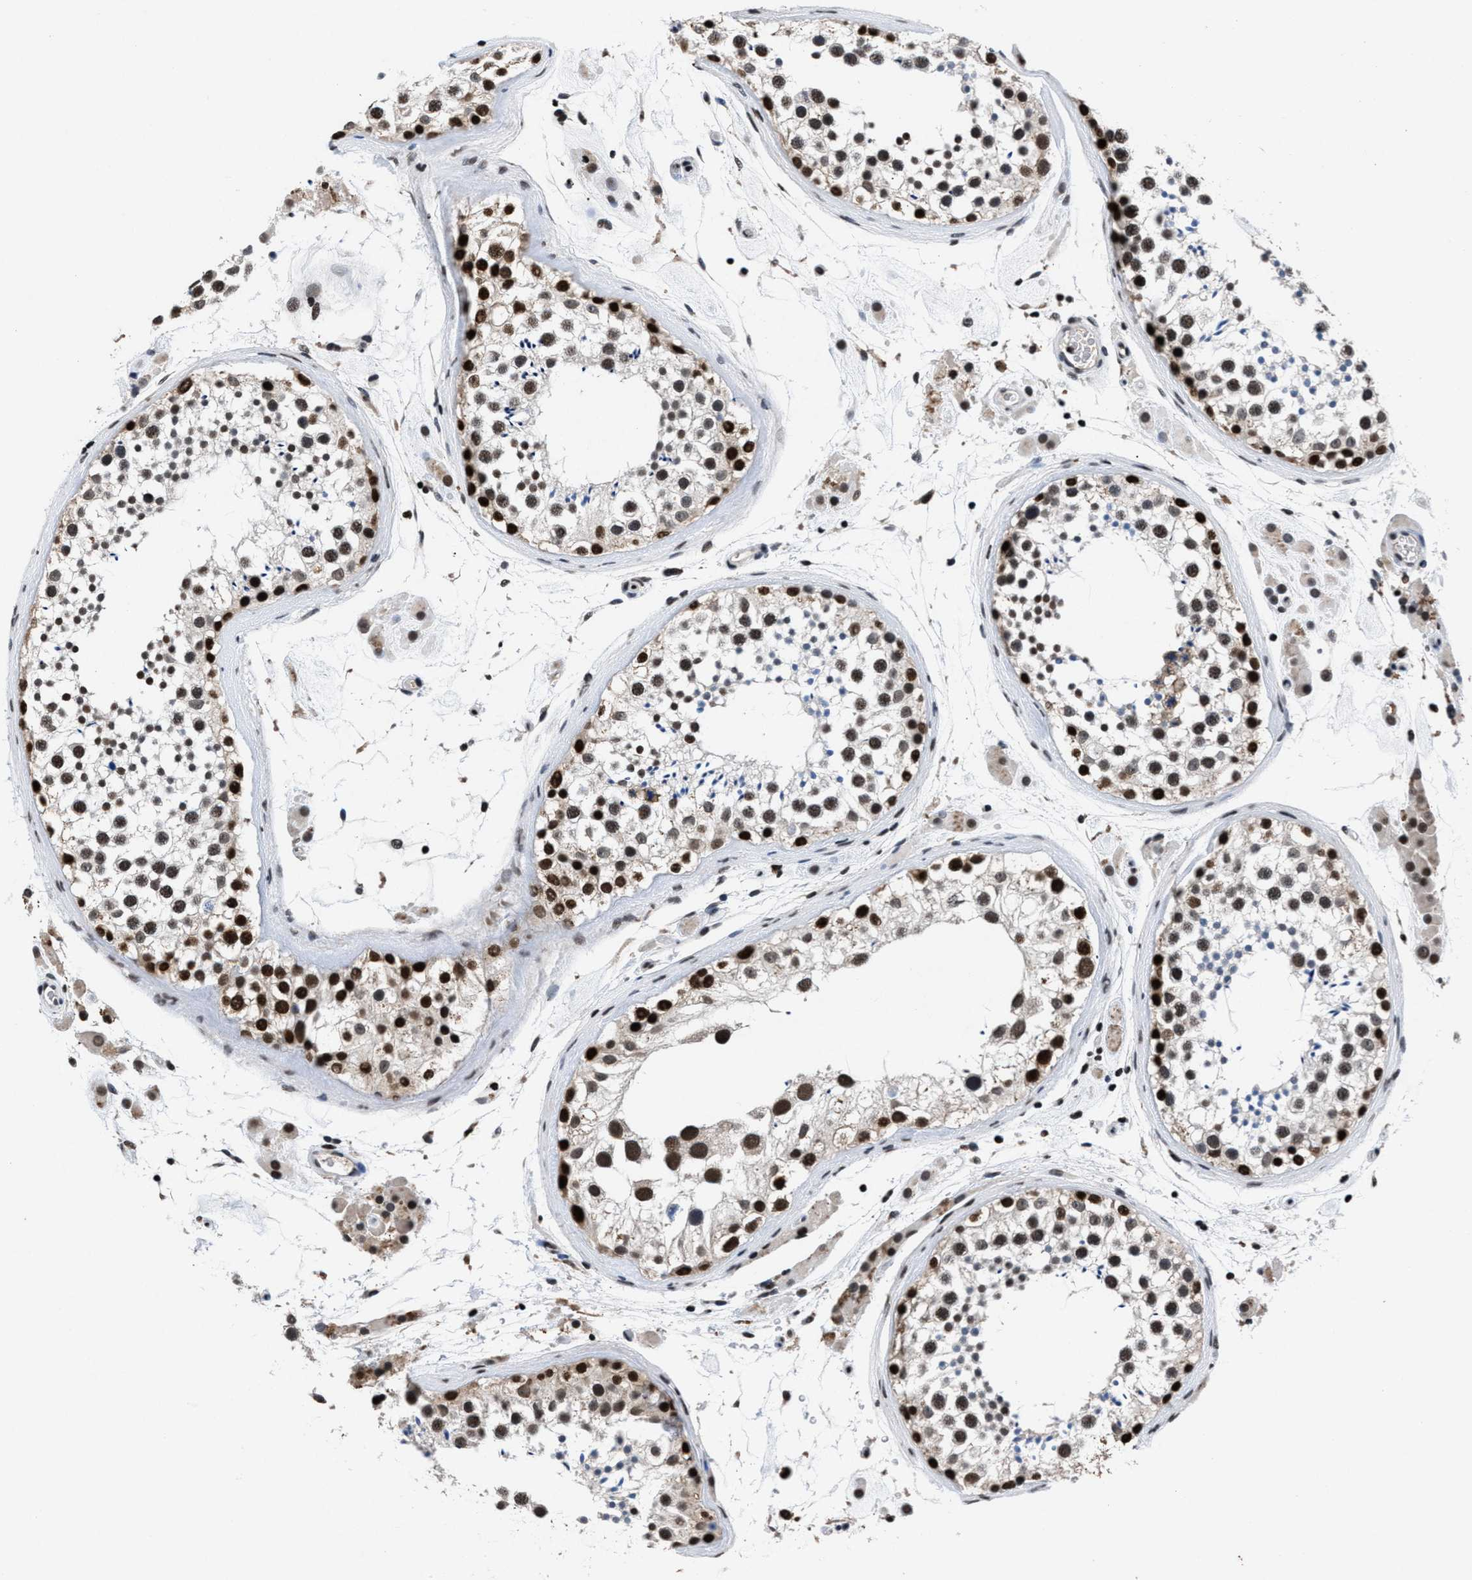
{"staining": {"intensity": "strong", "quantity": "25%-75%", "location": "nuclear"}, "tissue": "testis", "cell_type": "Cells in seminiferous ducts", "image_type": "normal", "snomed": [{"axis": "morphology", "description": "Normal tissue, NOS"}, {"axis": "topography", "description": "Testis"}], "caption": "Immunohistochemical staining of unremarkable testis displays high levels of strong nuclear staining in about 25%-75% of cells in seminiferous ducts. The staining was performed using DAB to visualize the protein expression in brown, while the nuclei were stained in blue with hematoxylin (Magnification: 20x).", "gene": "WDR81", "patient": {"sex": "male", "age": 46}}